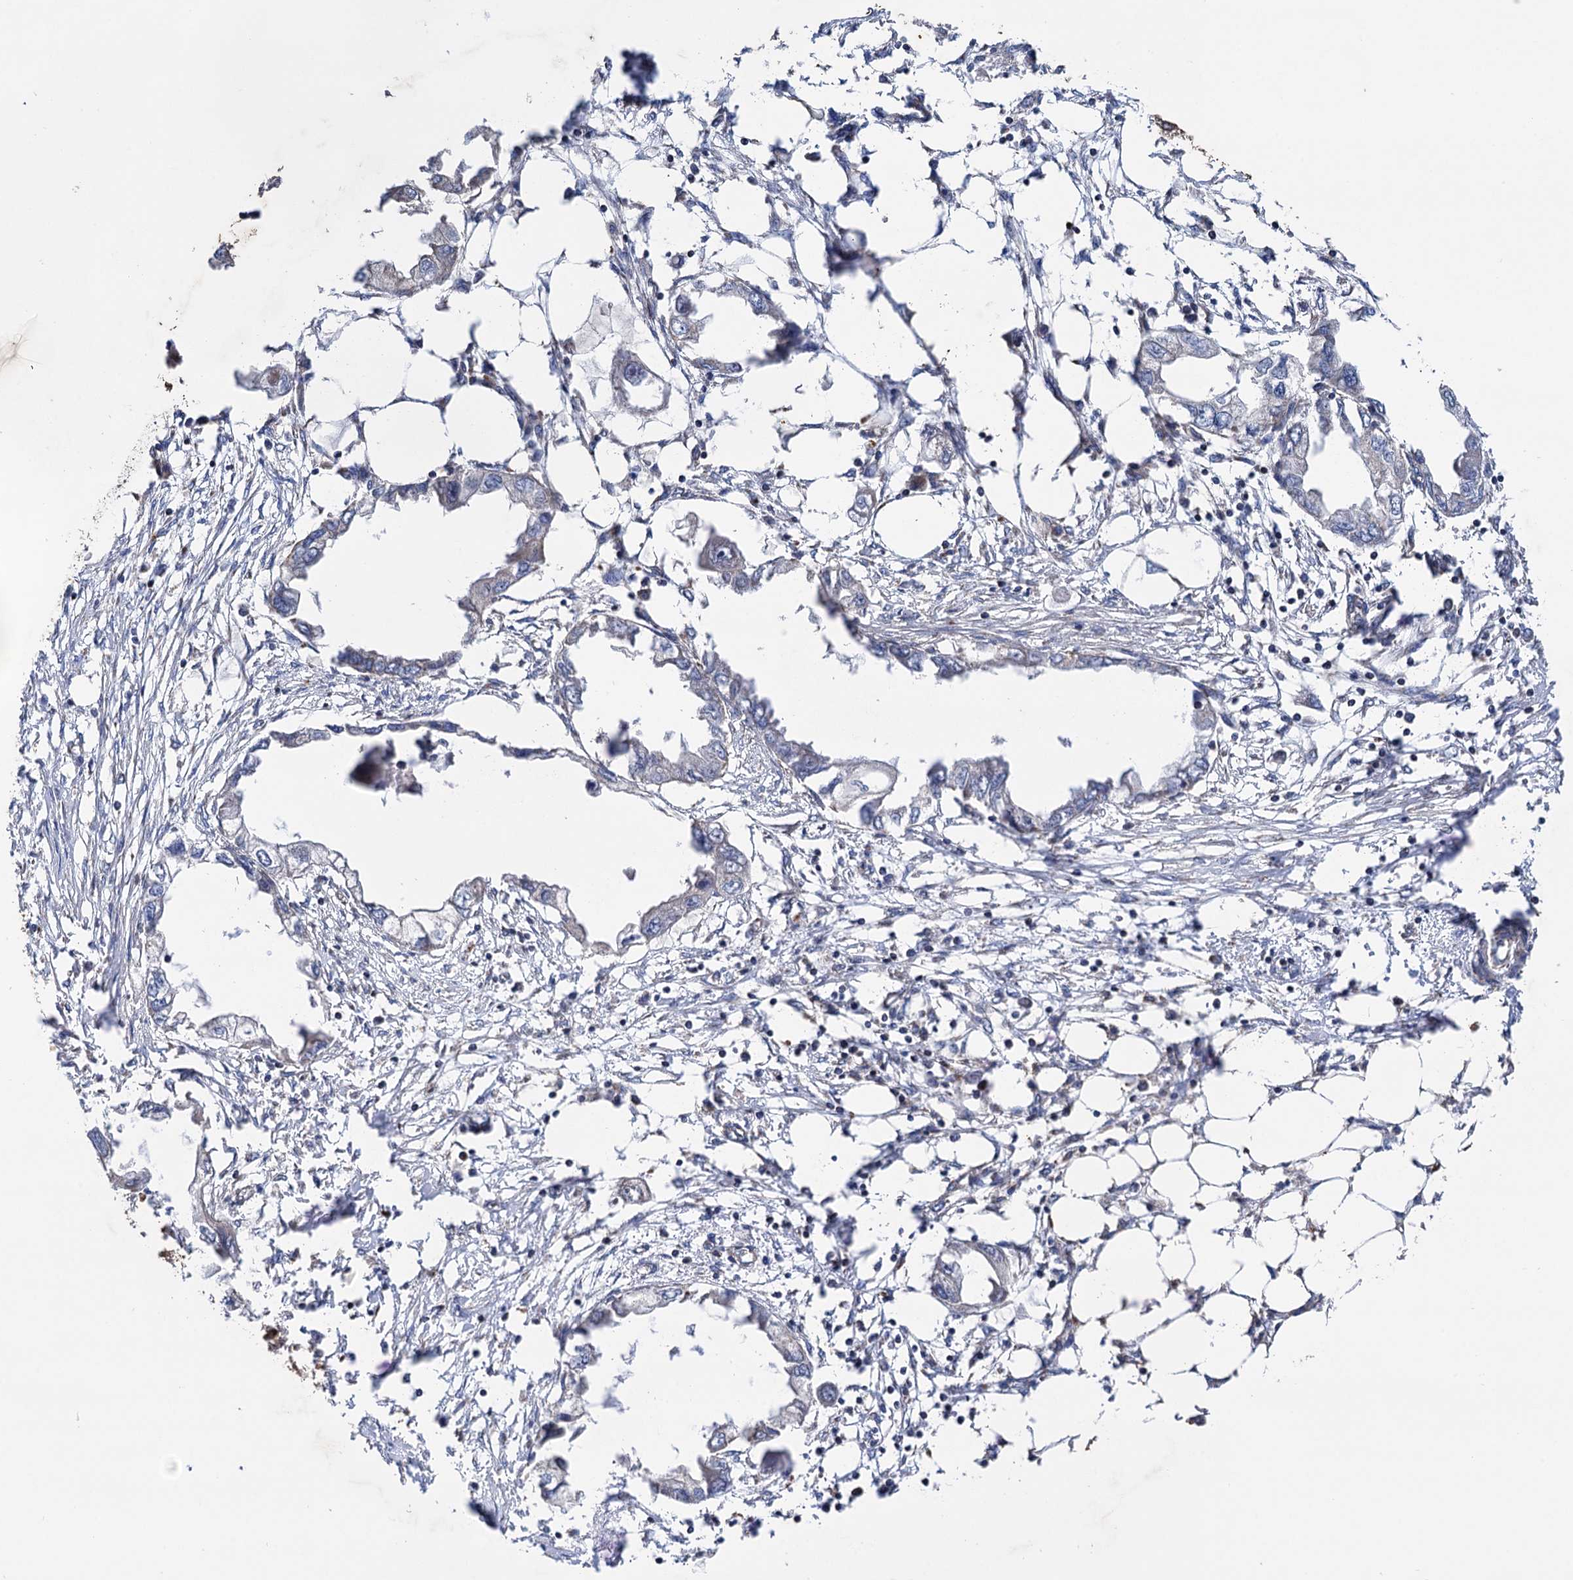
{"staining": {"intensity": "negative", "quantity": "none", "location": "none"}, "tissue": "endometrial cancer", "cell_type": "Tumor cells", "image_type": "cancer", "snomed": [{"axis": "morphology", "description": "Adenocarcinoma, NOS"}, {"axis": "morphology", "description": "Adenocarcinoma, metastatic, NOS"}, {"axis": "topography", "description": "Adipose tissue"}, {"axis": "topography", "description": "Endometrium"}], "caption": "There is no significant expression in tumor cells of adenocarcinoma (endometrial).", "gene": "SUCLA2", "patient": {"sex": "female", "age": 67}}